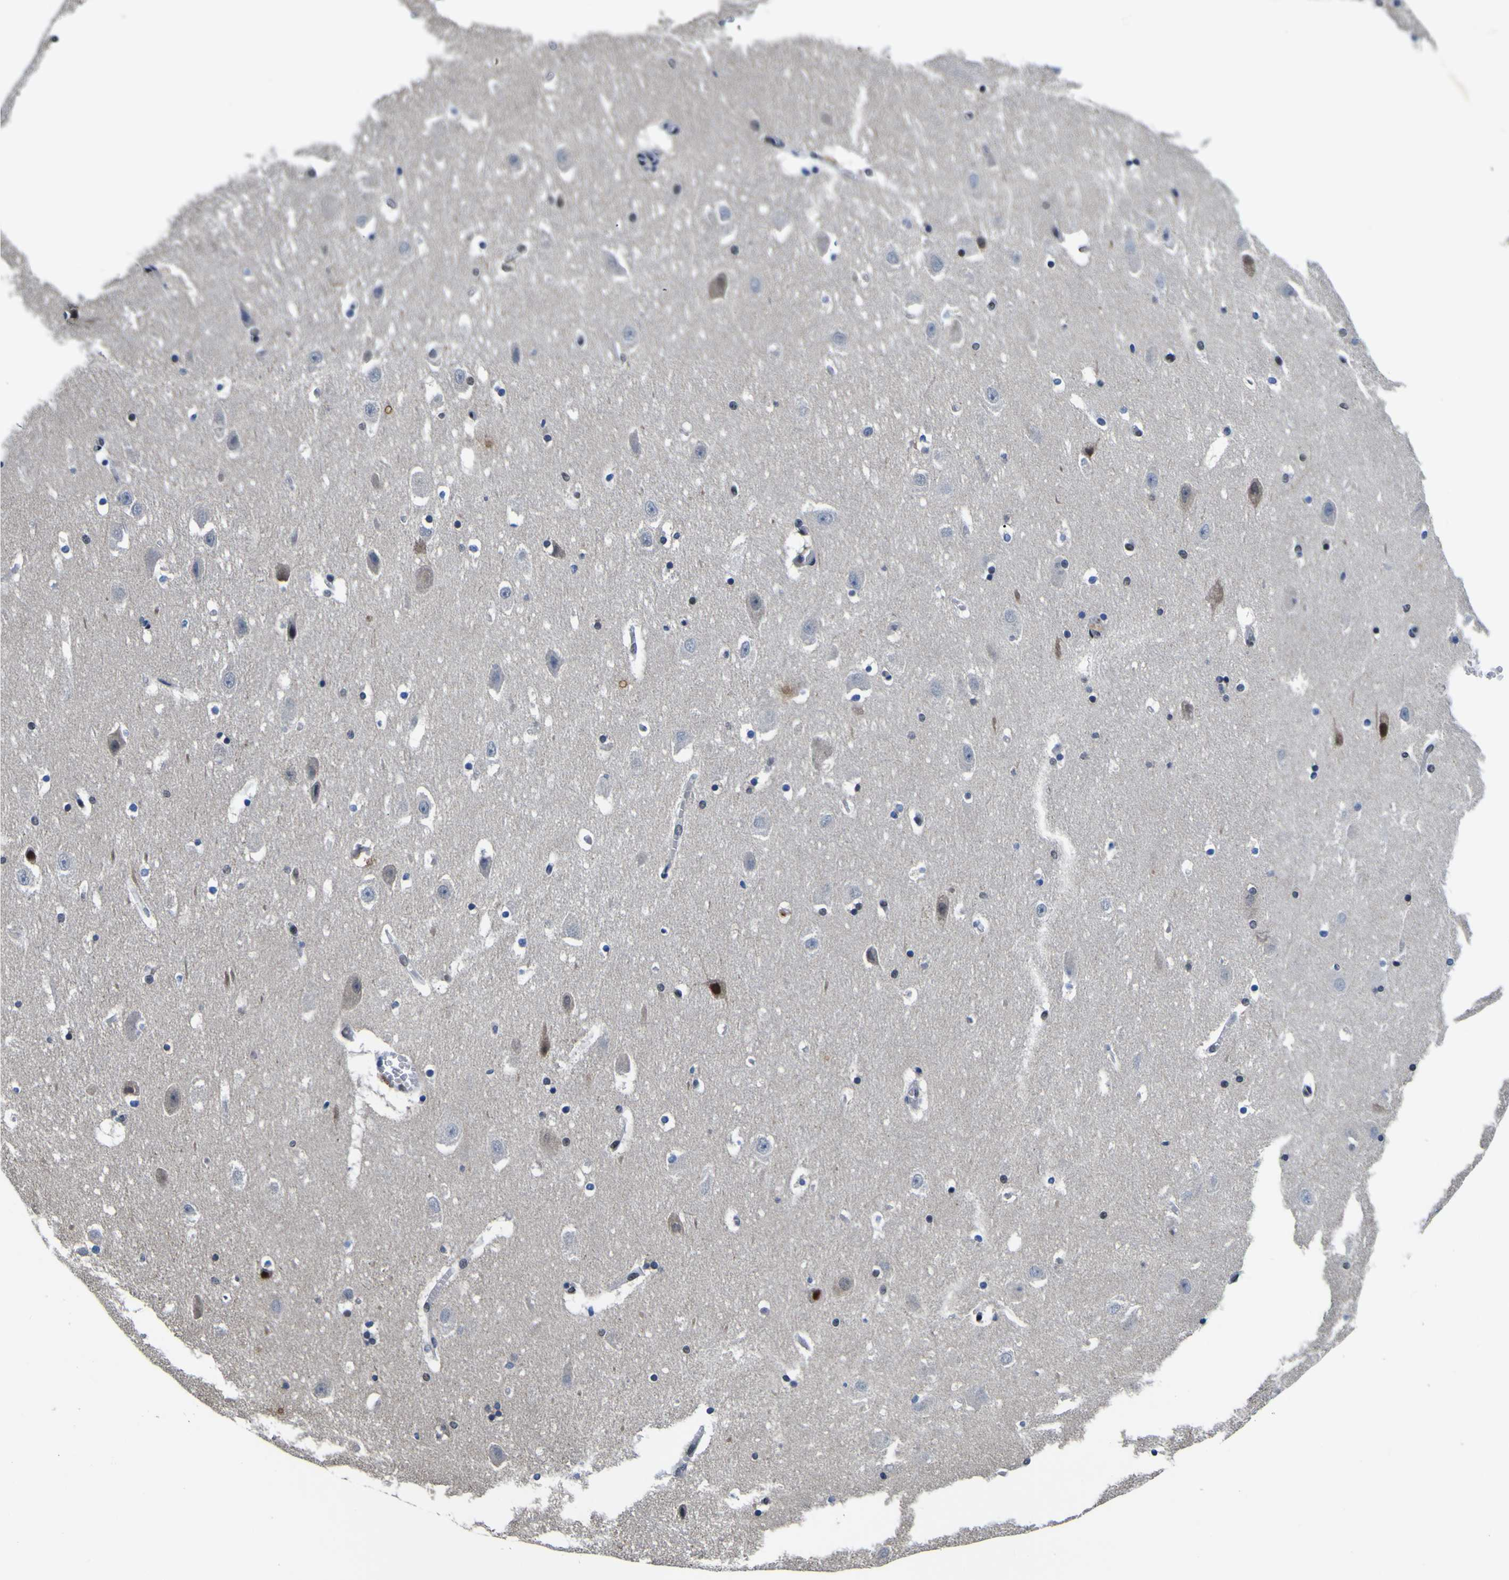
{"staining": {"intensity": "moderate", "quantity": "<25%", "location": "nuclear"}, "tissue": "hippocampus", "cell_type": "Glial cells", "image_type": "normal", "snomed": [{"axis": "morphology", "description": "Normal tissue, NOS"}, {"axis": "topography", "description": "Hippocampus"}], "caption": "Immunohistochemistry (IHC) (DAB (3,3'-diaminobenzidine)) staining of normal human hippocampus exhibits moderate nuclear protein staining in approximately <25% of glial cells. The staining was performed using DAB to visualize the protein expression in brown, while the nuclei were stained in blue with hematoxylin (Magnification: 20x).", "gene": "CUL4B", "patient": {"sex": "male", "age": 45}}